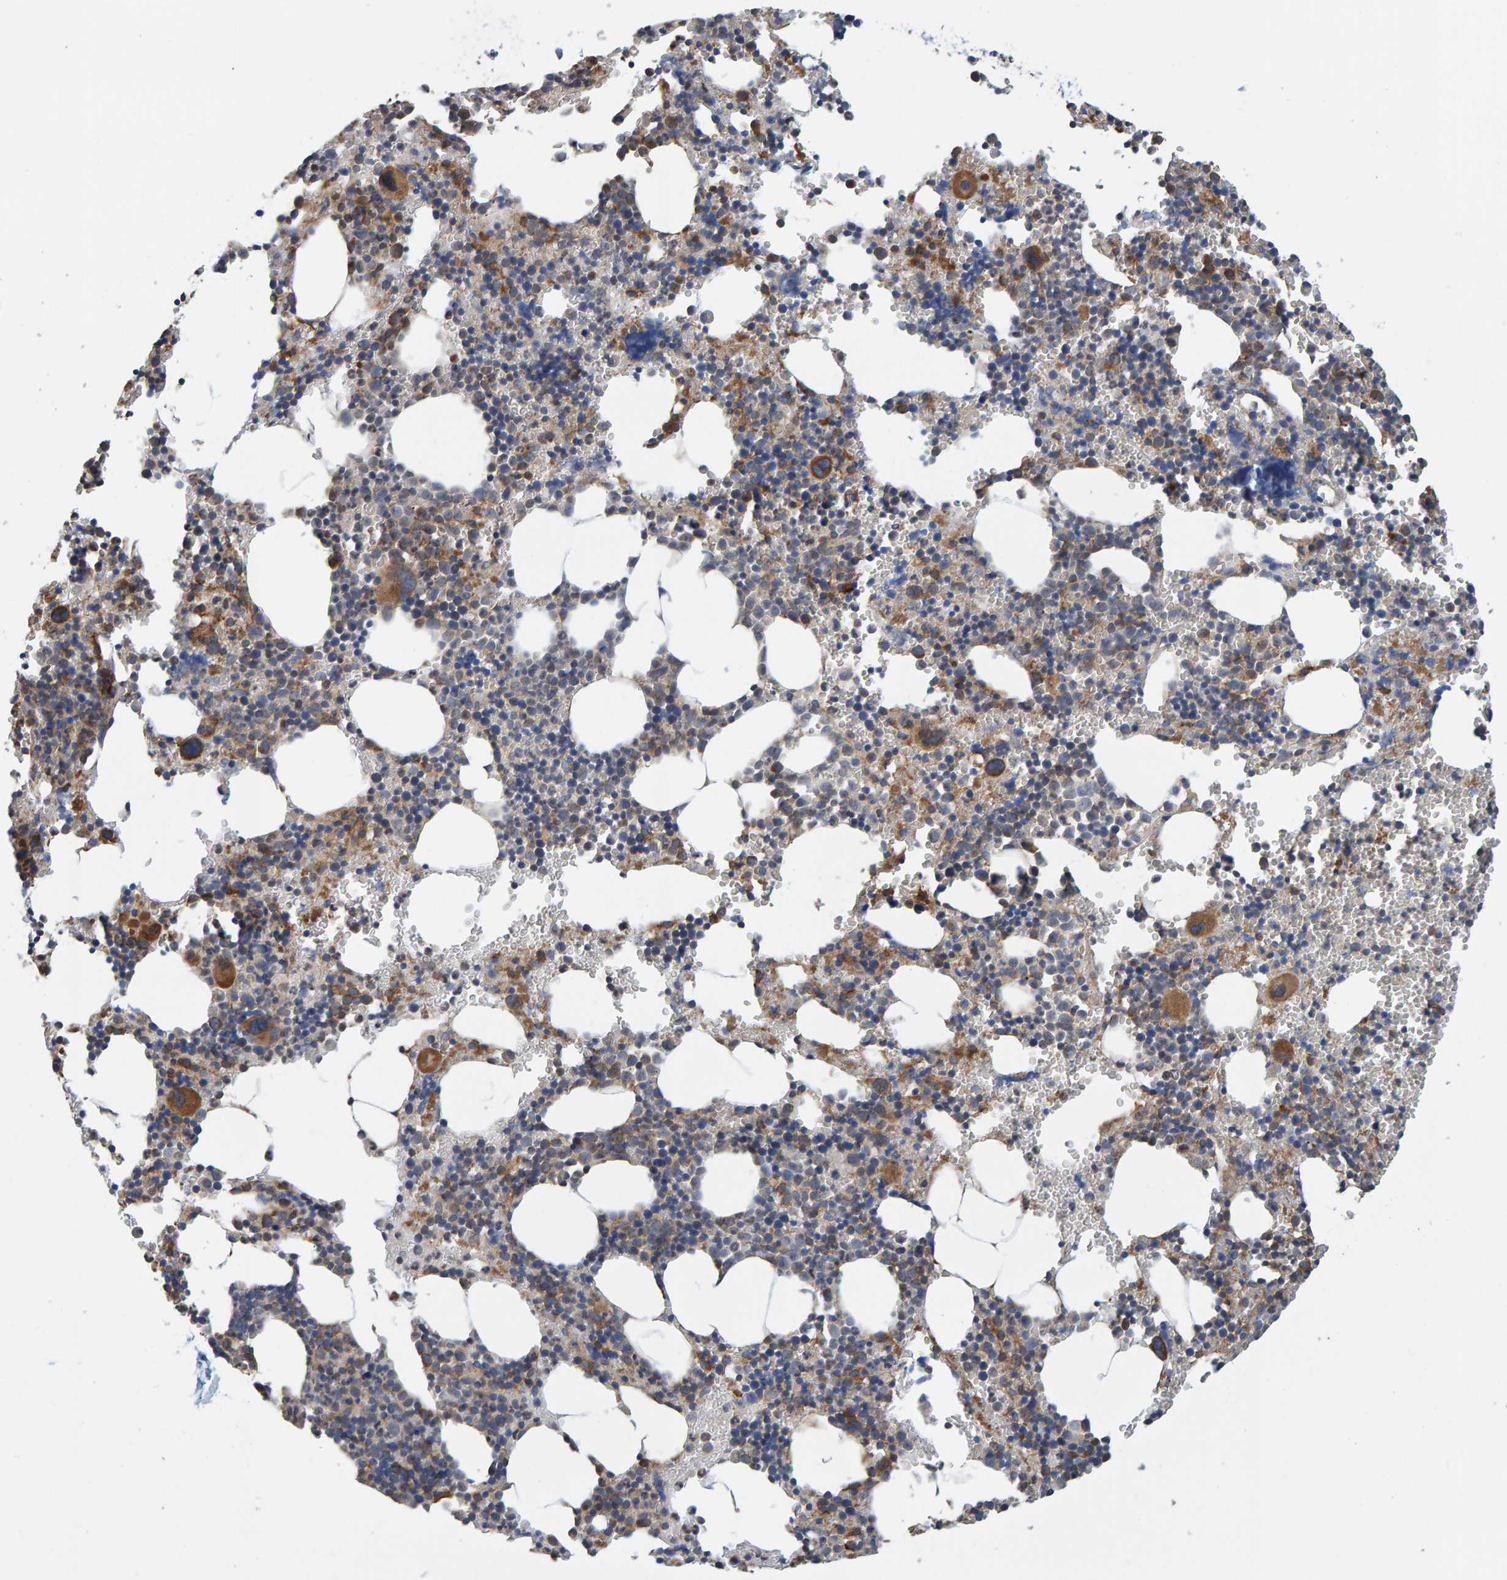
{"staining": {"intensity": "moderate", "quantity": "25%-75%", "location": "cytoplasmic/membranous"}, "tissue": "bone marrow", "cell_type": "Hematopoietic cells", "image_type": "normal", "snomed": [{"axis": "morphology", "description": "Normal tissue, NOS"}, {"axis": "morphology", "description": "Inflammation, NOS"}, {"axis": "topography", "description": "Bone marrow"}], "caption": "DAB (3,3'-diaminobenzidine) immunohistochemical staining of normal bone marrow reveals moderate cytoplasmic/membranous protein staining in approximately 25%-75% of hematopoietic cells.", "gene": "MRPL45", "patient": {"sex": "male", "age": 31}}